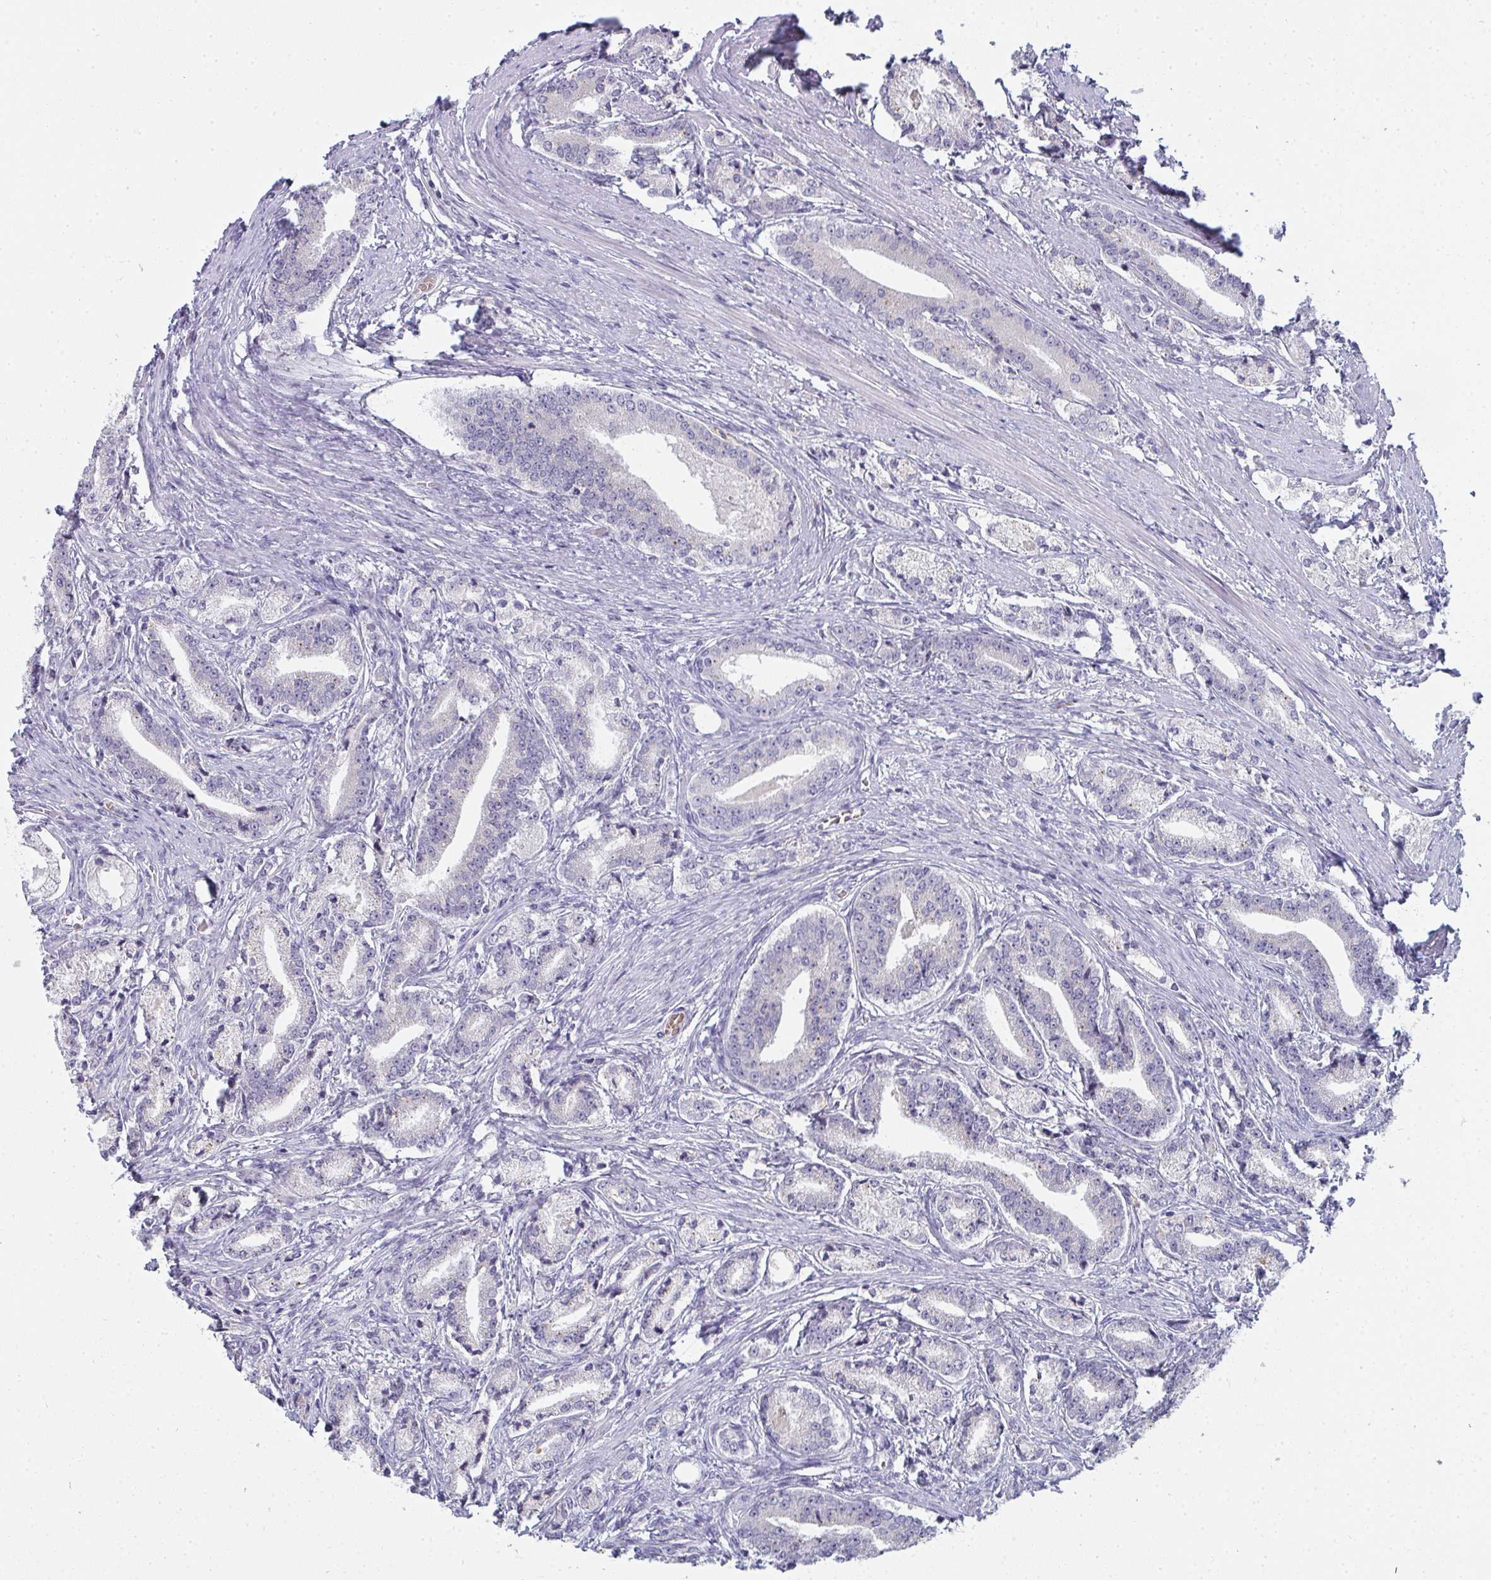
{"staining": {"intensity": "negative", "quantity": "none", "location": "none"}, "tissue": "prostate cancer", "cell_type": "Tumor cells", "image_type": "cancer", "snomed": [{"axis": "morphology", "description": "Adenocarcinoma, High grade"}, {"axis": "topography", "description": "Prostate and seminal vesicle, NOS"}], "caption": "Histopathology image shows no protein expression in tumor cells of high-grade adenocarcinoma (prostate) tissue. Brightfield microscopy of immunohistochemistry (IHC) stained with DAB (brown) and hematoxylin (blue), captured at high magnification.", "gene": "SHB", "patient": {"sex": "male", "age": 61}}